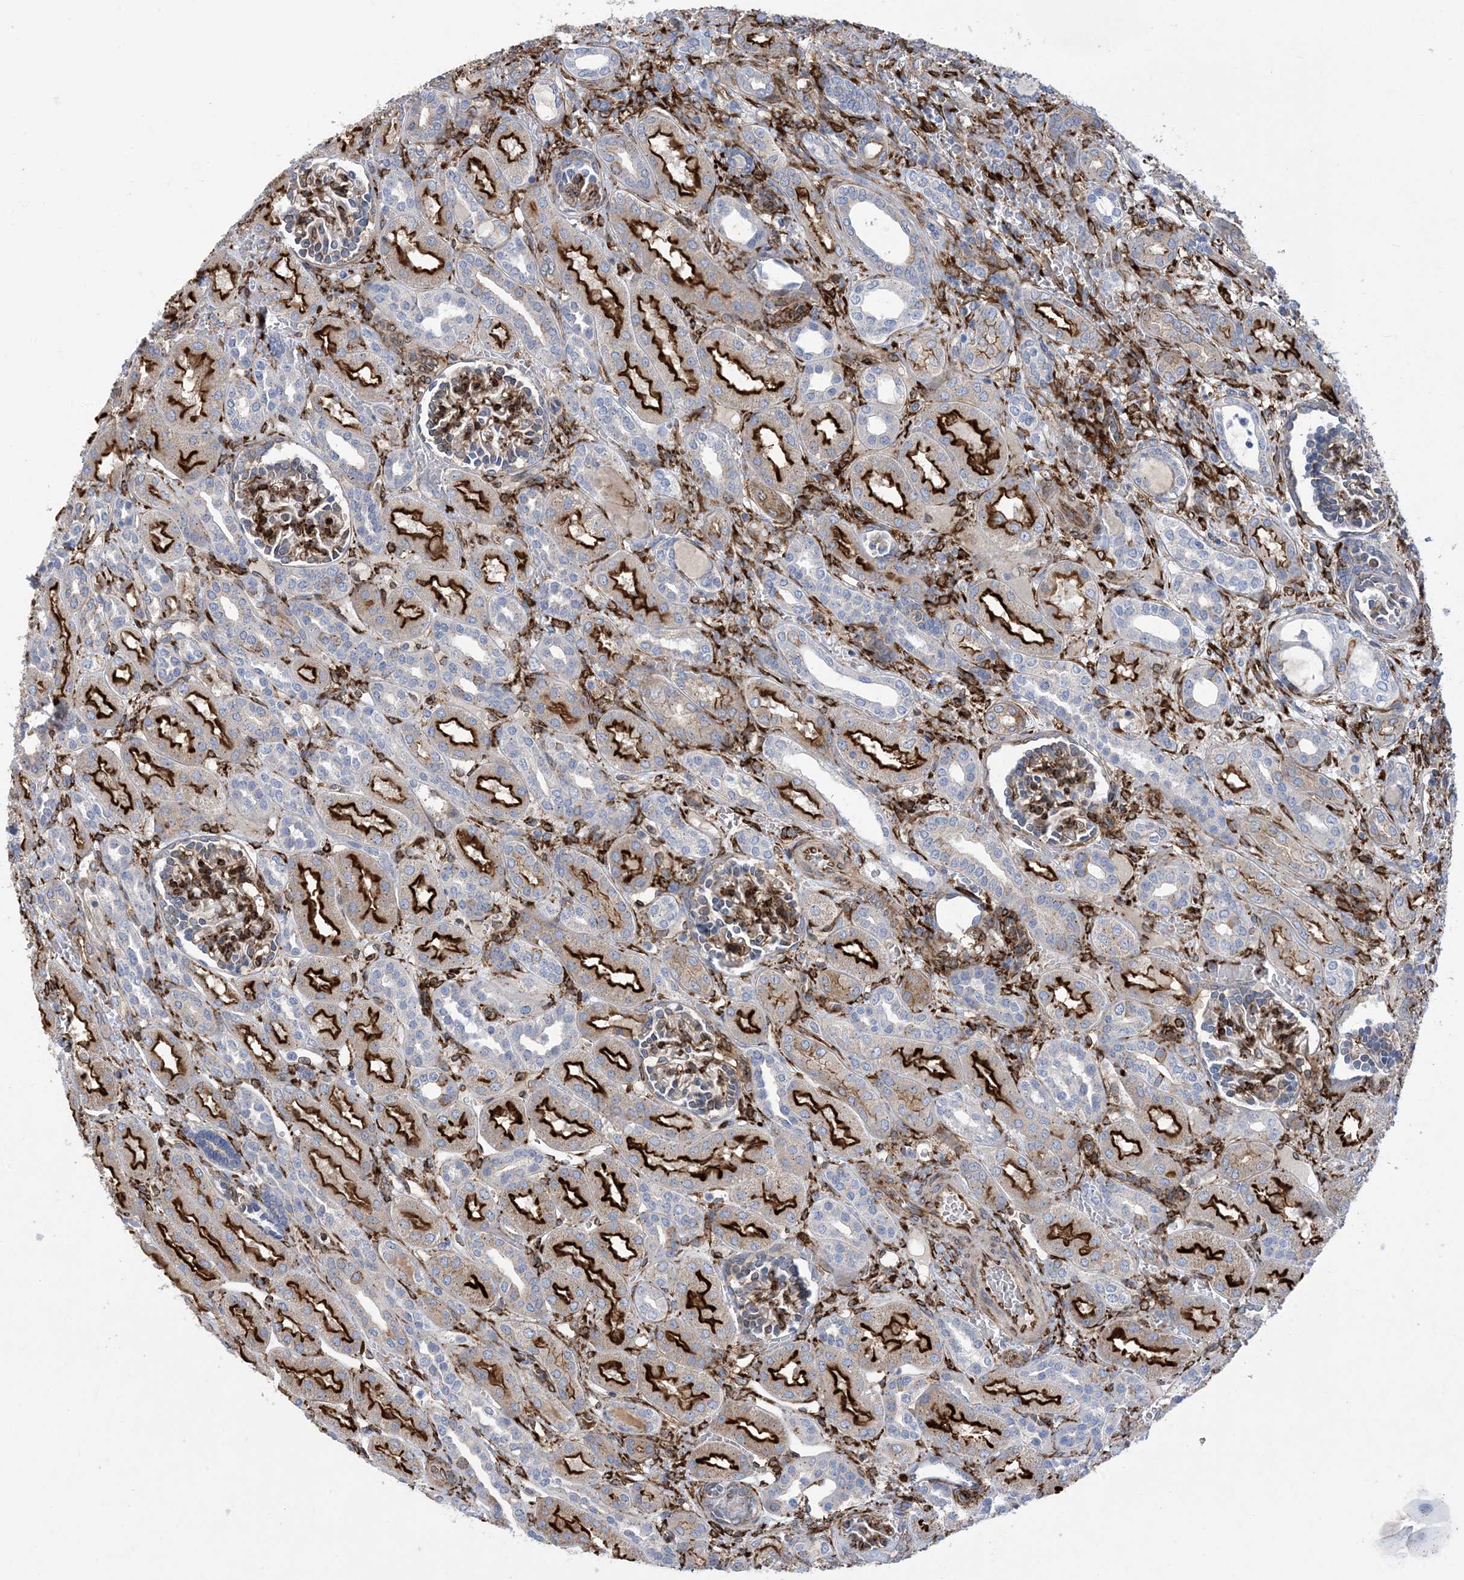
{"staining": {"intensity": "strong", "quantity": "25%-75%", "location": "cytoplasmic/membranous,nuclear"}, "tissue": "kidney", "cell_type": "Cells in glomeruli", "image_type": "normal", "snomed": [{"axis": "morphology", "description": "Normal tissue, NOS"}, {"axis": "morphology", "description": "Neoplasm, malignant, NOS"}, {"axis": "topography", "description": "Kidney"}], "caption": "Strong cytoplasmic/membranous,nuclear positivity for a protein is present in approximately 25%-75% of cells in glomeruli of benign kidney using immunohistochemistry (IHC).", "gene": "RBMS3", "patient": {"sex": "female", "age": 1}}